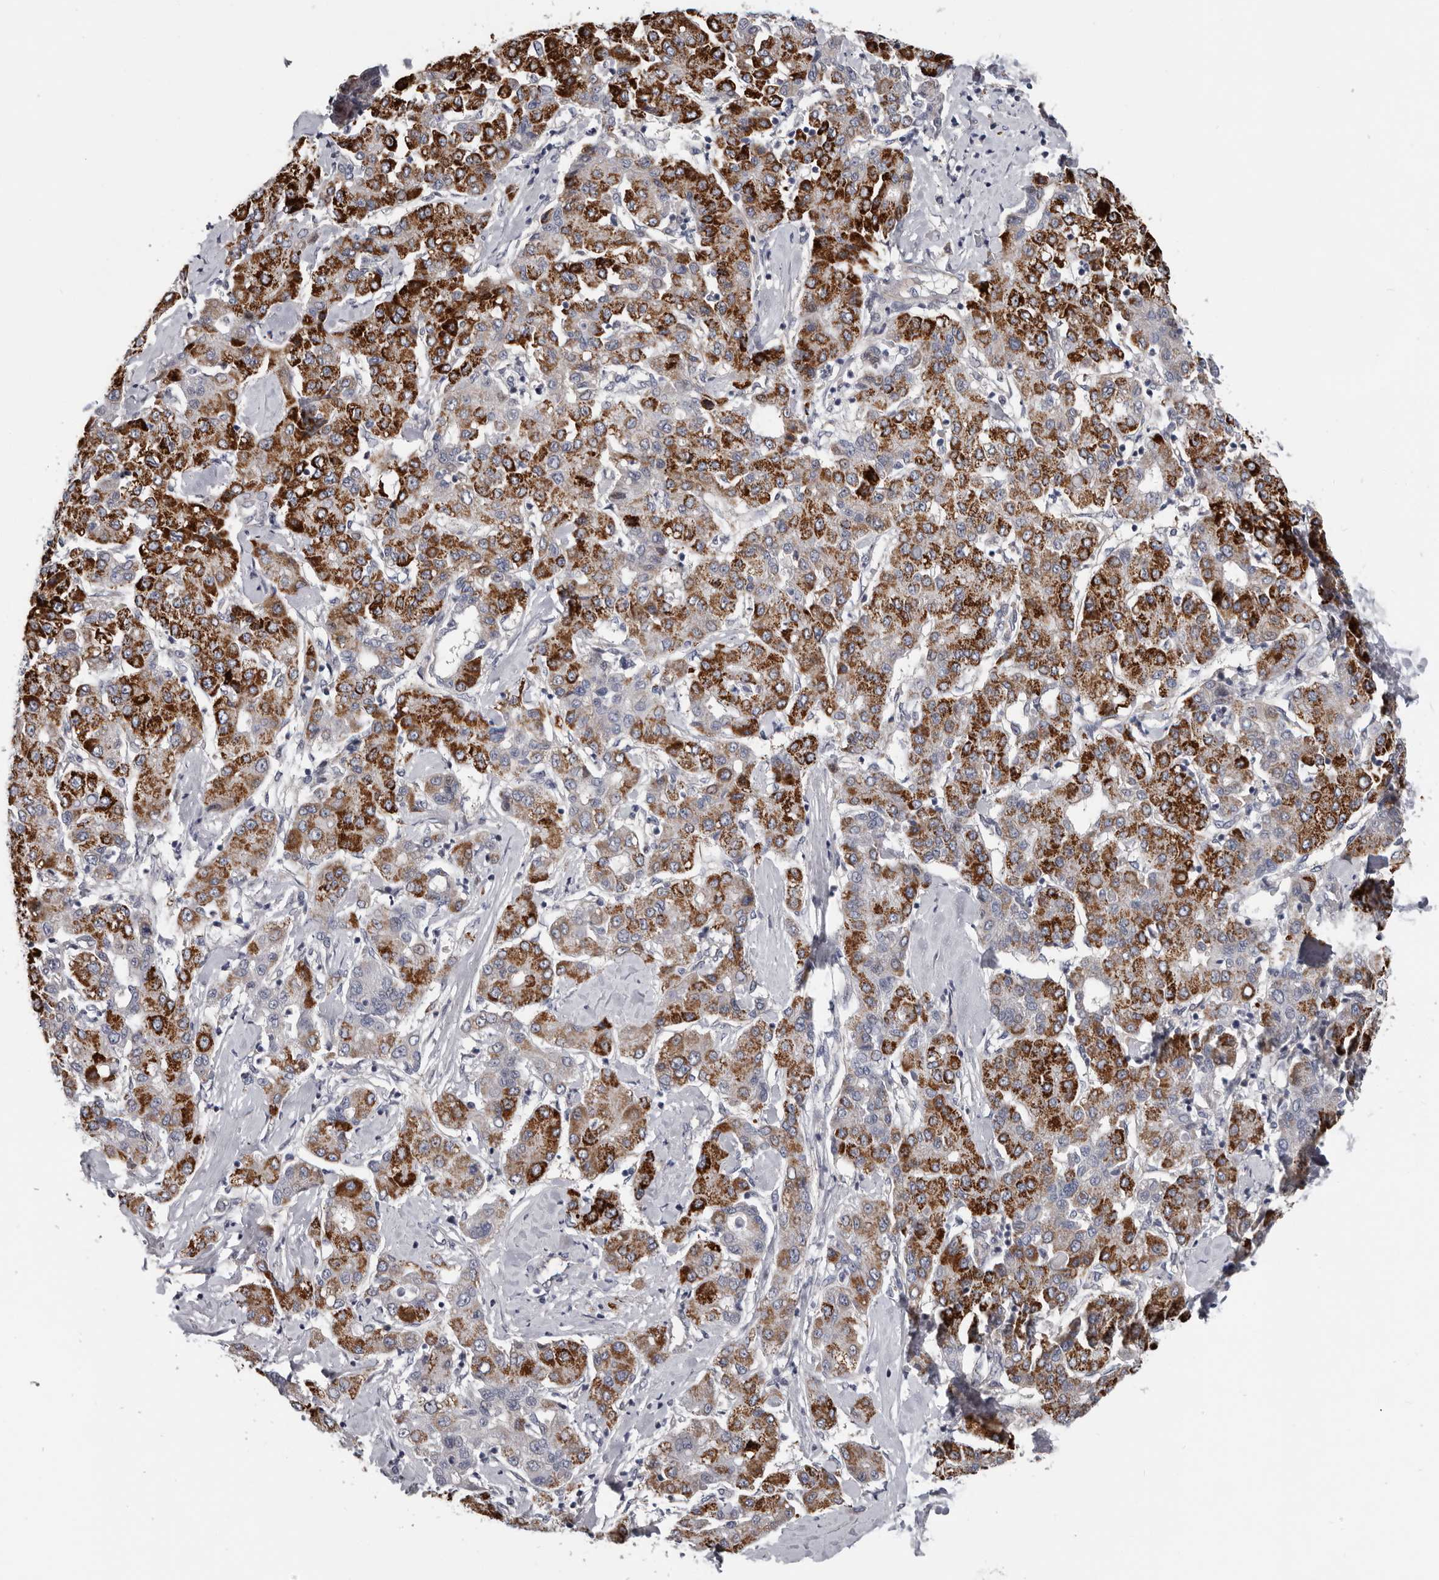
{"staining": {"intensity": "strong", "quantity": ">75%", "location": "cytoplasmic/membranous"}, "tissue": "liver cancer", "cell_type": "Tumor cells", "image_type": "cancer", "snomed": [{"axis": "morphology", "description": "Carcinoma, Hepatocellular, NOS"}, {"axis": "topography", "description": "Liver"}], "caption": "Brown immunohistochemical staining in human liver hepatocellular carcinoma exhibits strong cytoplasmic/membranous positivity in about >75% of tumor cells.", "gene": "RNF217", "patient": {"sex": "male", "age": 65}}